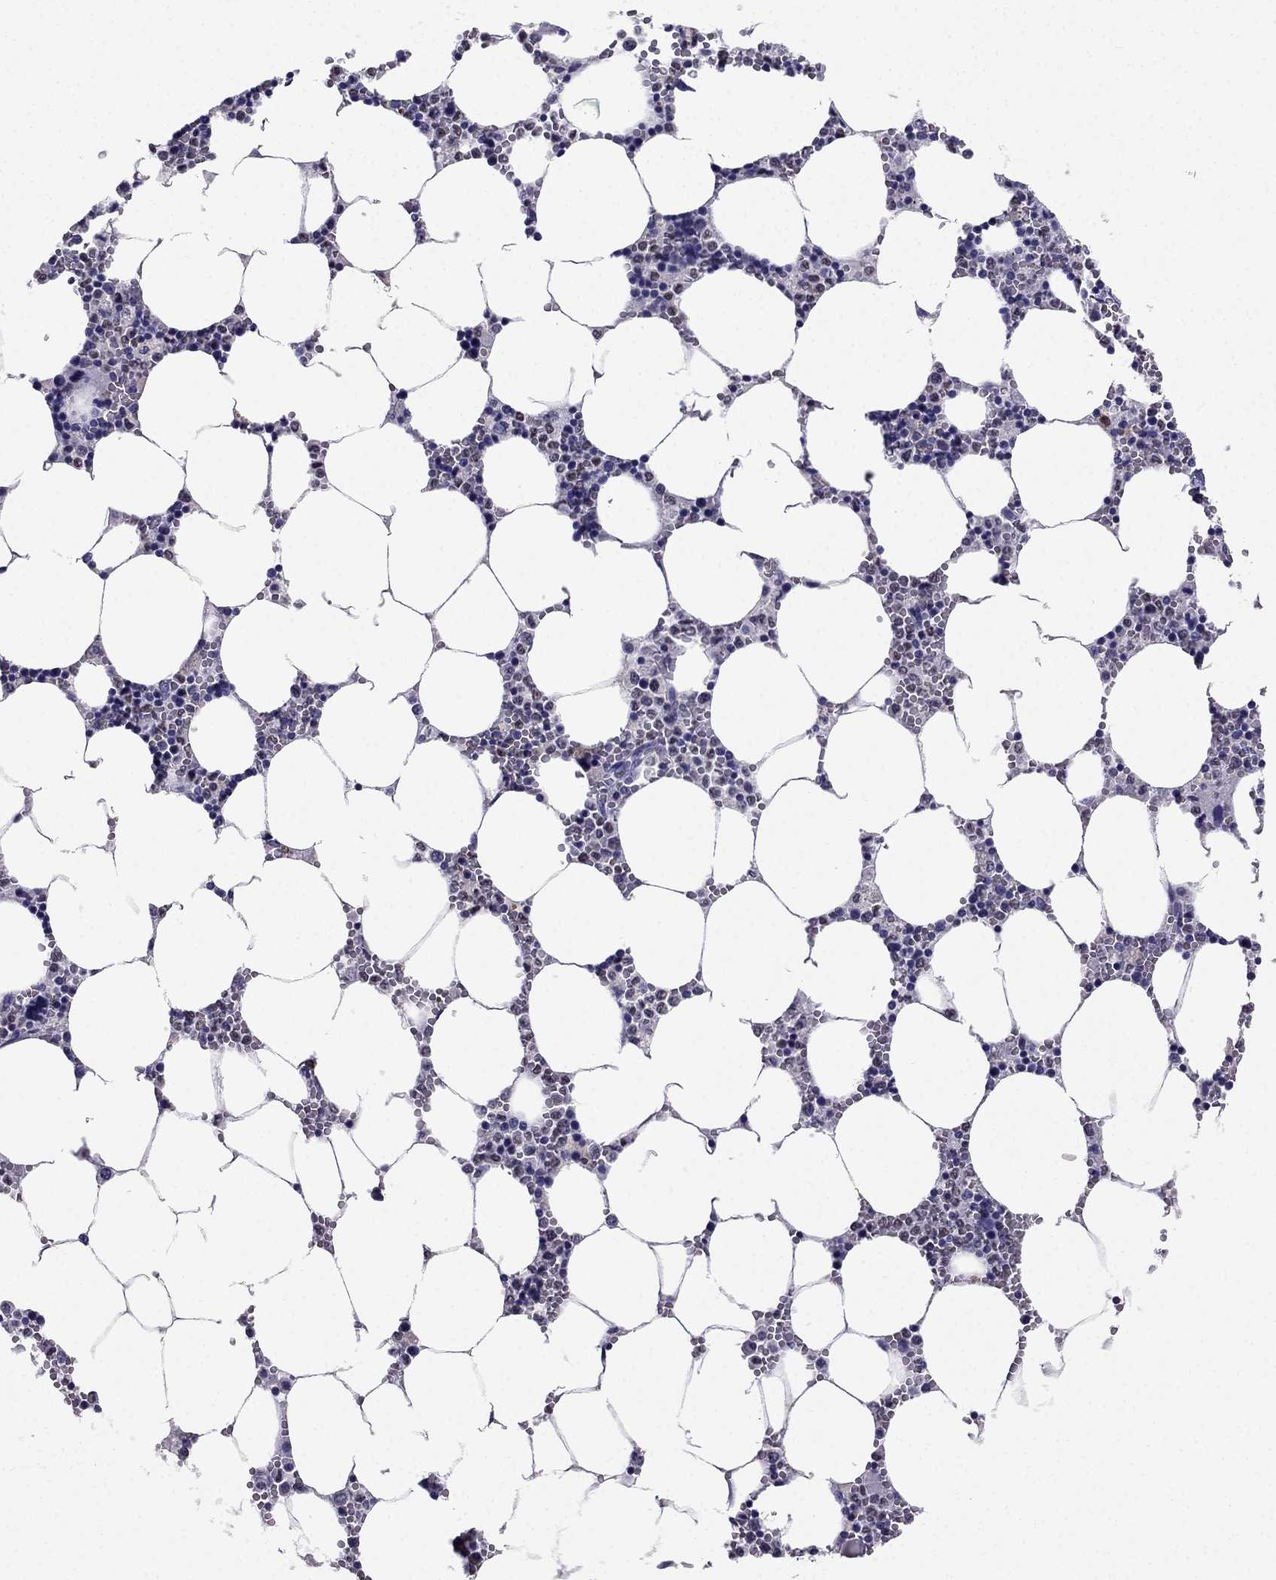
{"staining": {"intensity": "weak", "quantity": "<25%", "location": "nuclear"}, "tissue": "bone marrow", "cell_type": "Hematopoietic cells", "image_type": "normal", "snomed": [{"axis": "morphology", "description": "Normal tissue, NOS"}, {"axis": "topography", "description": "Bone marrow"}], "caption": "Benign bone marrow was stained to show a protein in brown. There is no significant positivity in hematopoietic cells. (DAB (3,3'-diaminobenzidine) immunohistochemistry (IHC), high magnification).", "gene": "ARID3A", "patient": {"sex": "female", "age": 64}}